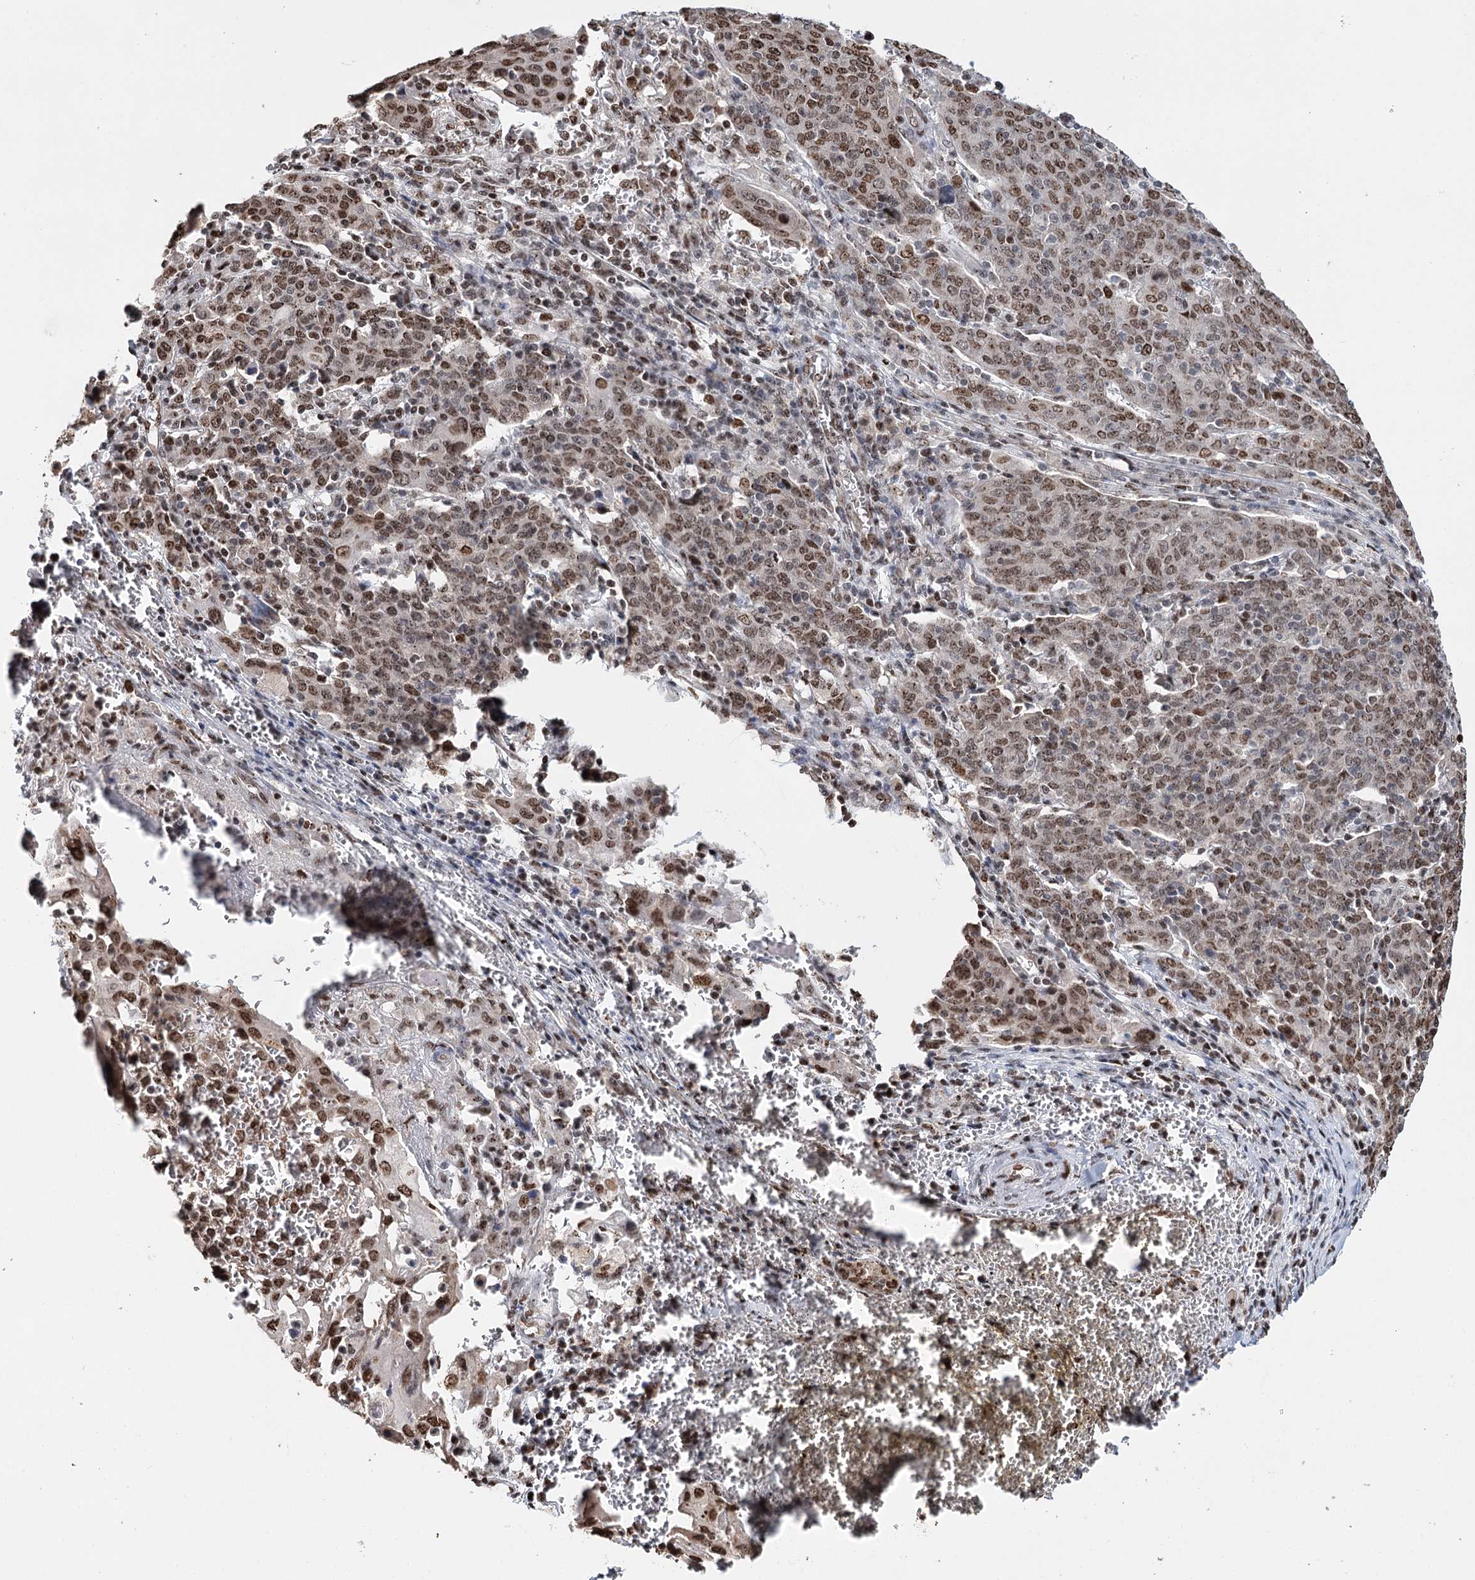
{"staining": {"intensity": "moderate", "quantity": ">75%", "location": "nuclear"}, "tissue": "cervical cancer", "cell_type": "Tumor cells", "image_type": "cancer", "snomed": [{"axis": "morphology", "description": "Squamous cell carcinoma, NOS"}, {"axis": "topography", "description": "Cervix"}], "caption": "Moderate nuclear expression is seen in approximately >75% of tumor cells in cervical cancer (squamous cell carcinoma).", "gene": "RPS27A", "patient": {"sex": "female", "age": 67}}